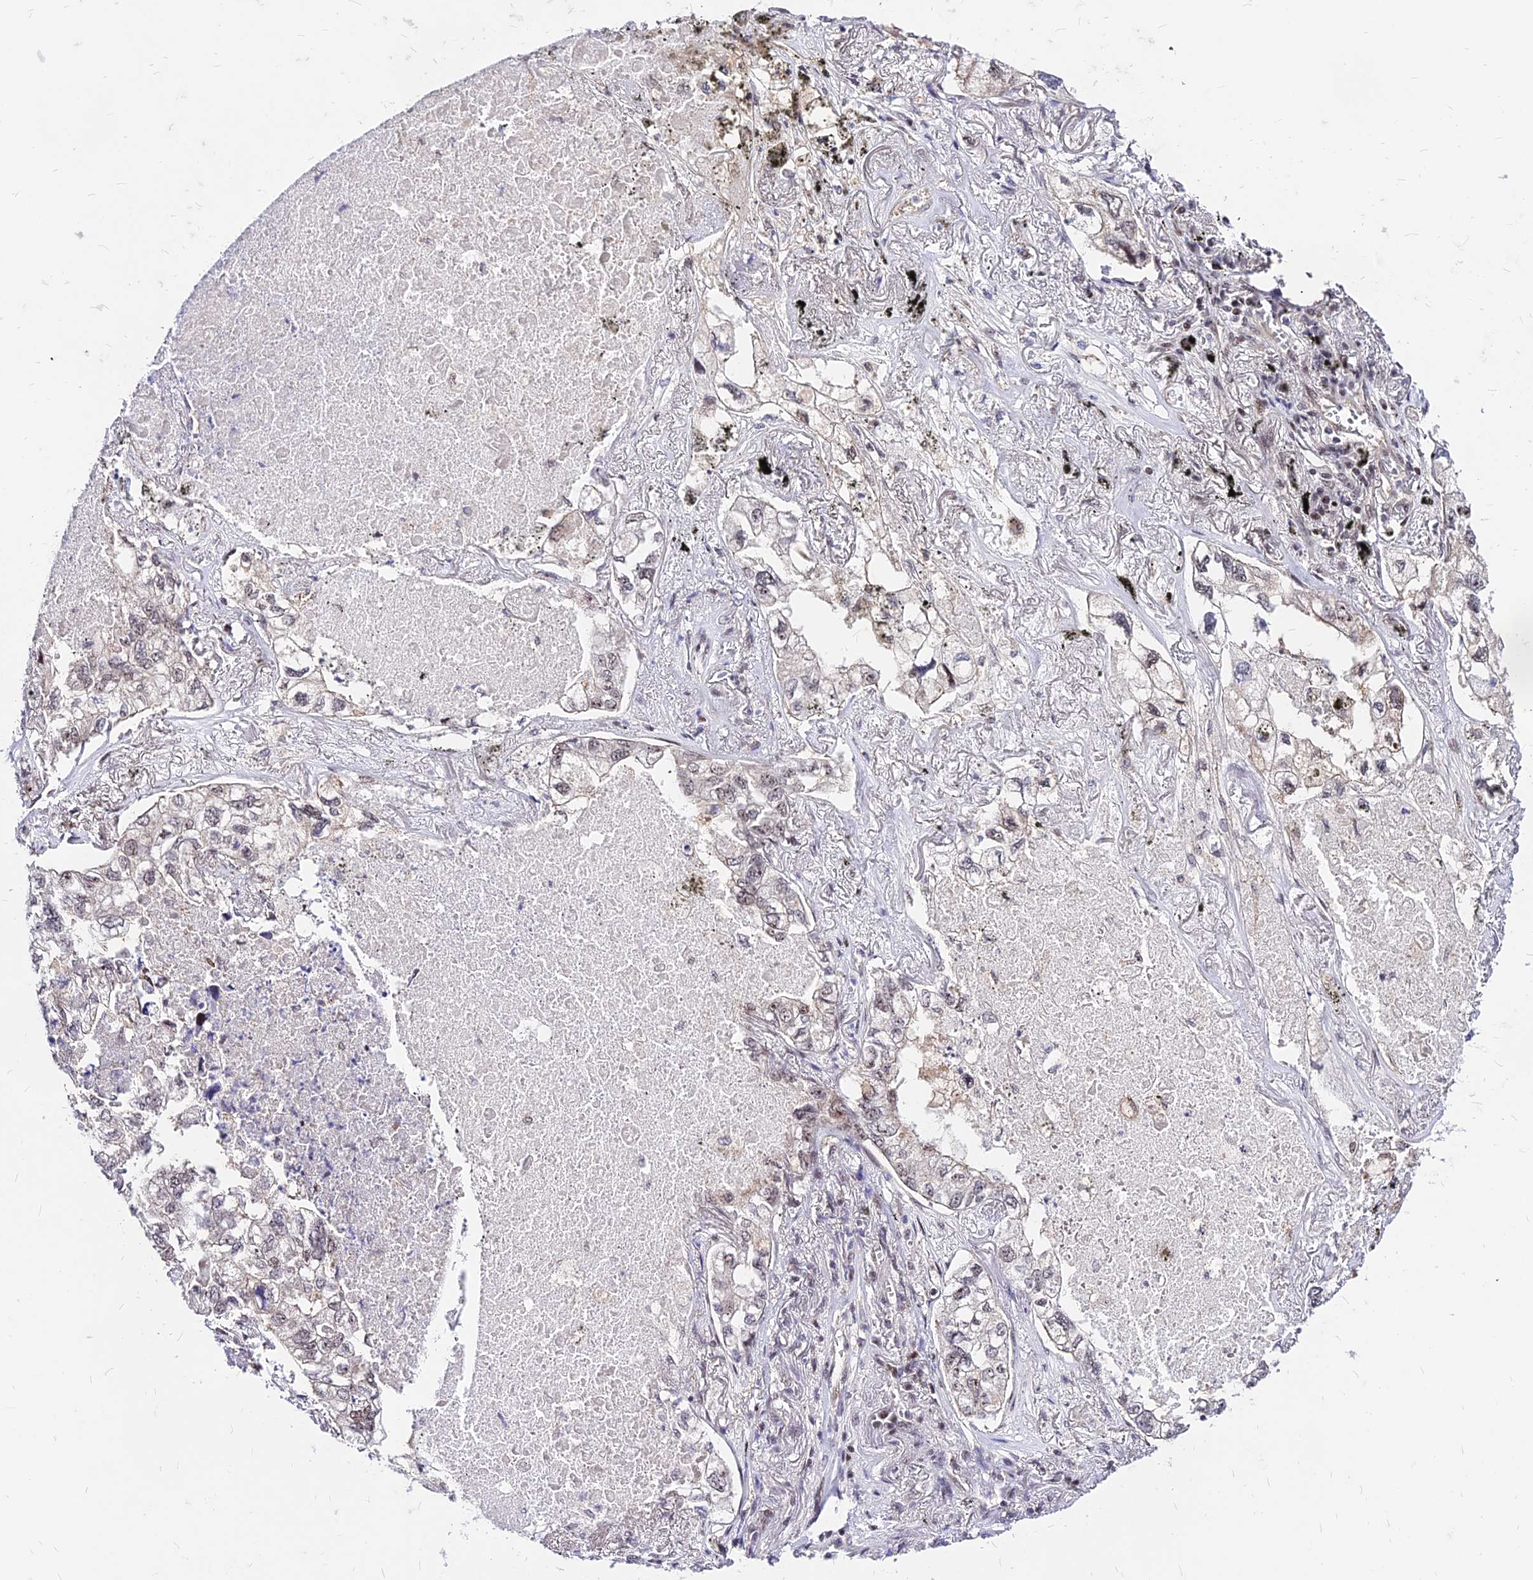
{"staining": {"intensity": "moderate", "quantity": "25%-75%", "location": "nuclear"}, "tissue": "lung cancer", "cell_type": "Tumor cells", "image_type": "cancer", "snomed": [{"axis": "morphology", "description": "Adenocarcinoma, NOS"}, {"axis": "topography", "description": "Lung"}], "caption": "Protein expression analysis of human lung adenocarcinoma reveals moderate nuclear positivity in approximately 25%-75% of tumor cells.", "gene": "DDX55", "patient": {"sex": "male", "age": 65}}